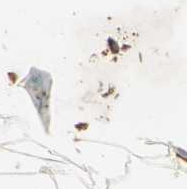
{"staining": {"intensity": "moderate", "quantity": ">75%", "location": "nuclear"}, "tissue": "adipose tissue", "cell_type": "Adipocytes", "image_type": "normal", "snomed": [{"axis": "morphology", "description": "Normal tissue, NOS"}, {"axis": "topography", "description": "Breast"}, {"axis": "topography", "description": "Adipose tissue"}], "caption": "DAB (3,3'-diaminobenzidine) immunohistochemical staining of unremarkable human adipose tissue exhibits moderate nuclear protein positivity in approximately >75% of adipocytes. (brown staining indicates protein expression, while blue staining denotes nuclei).", "gene": "TOP1", "patient": {"sex": "female", "age": 25}}